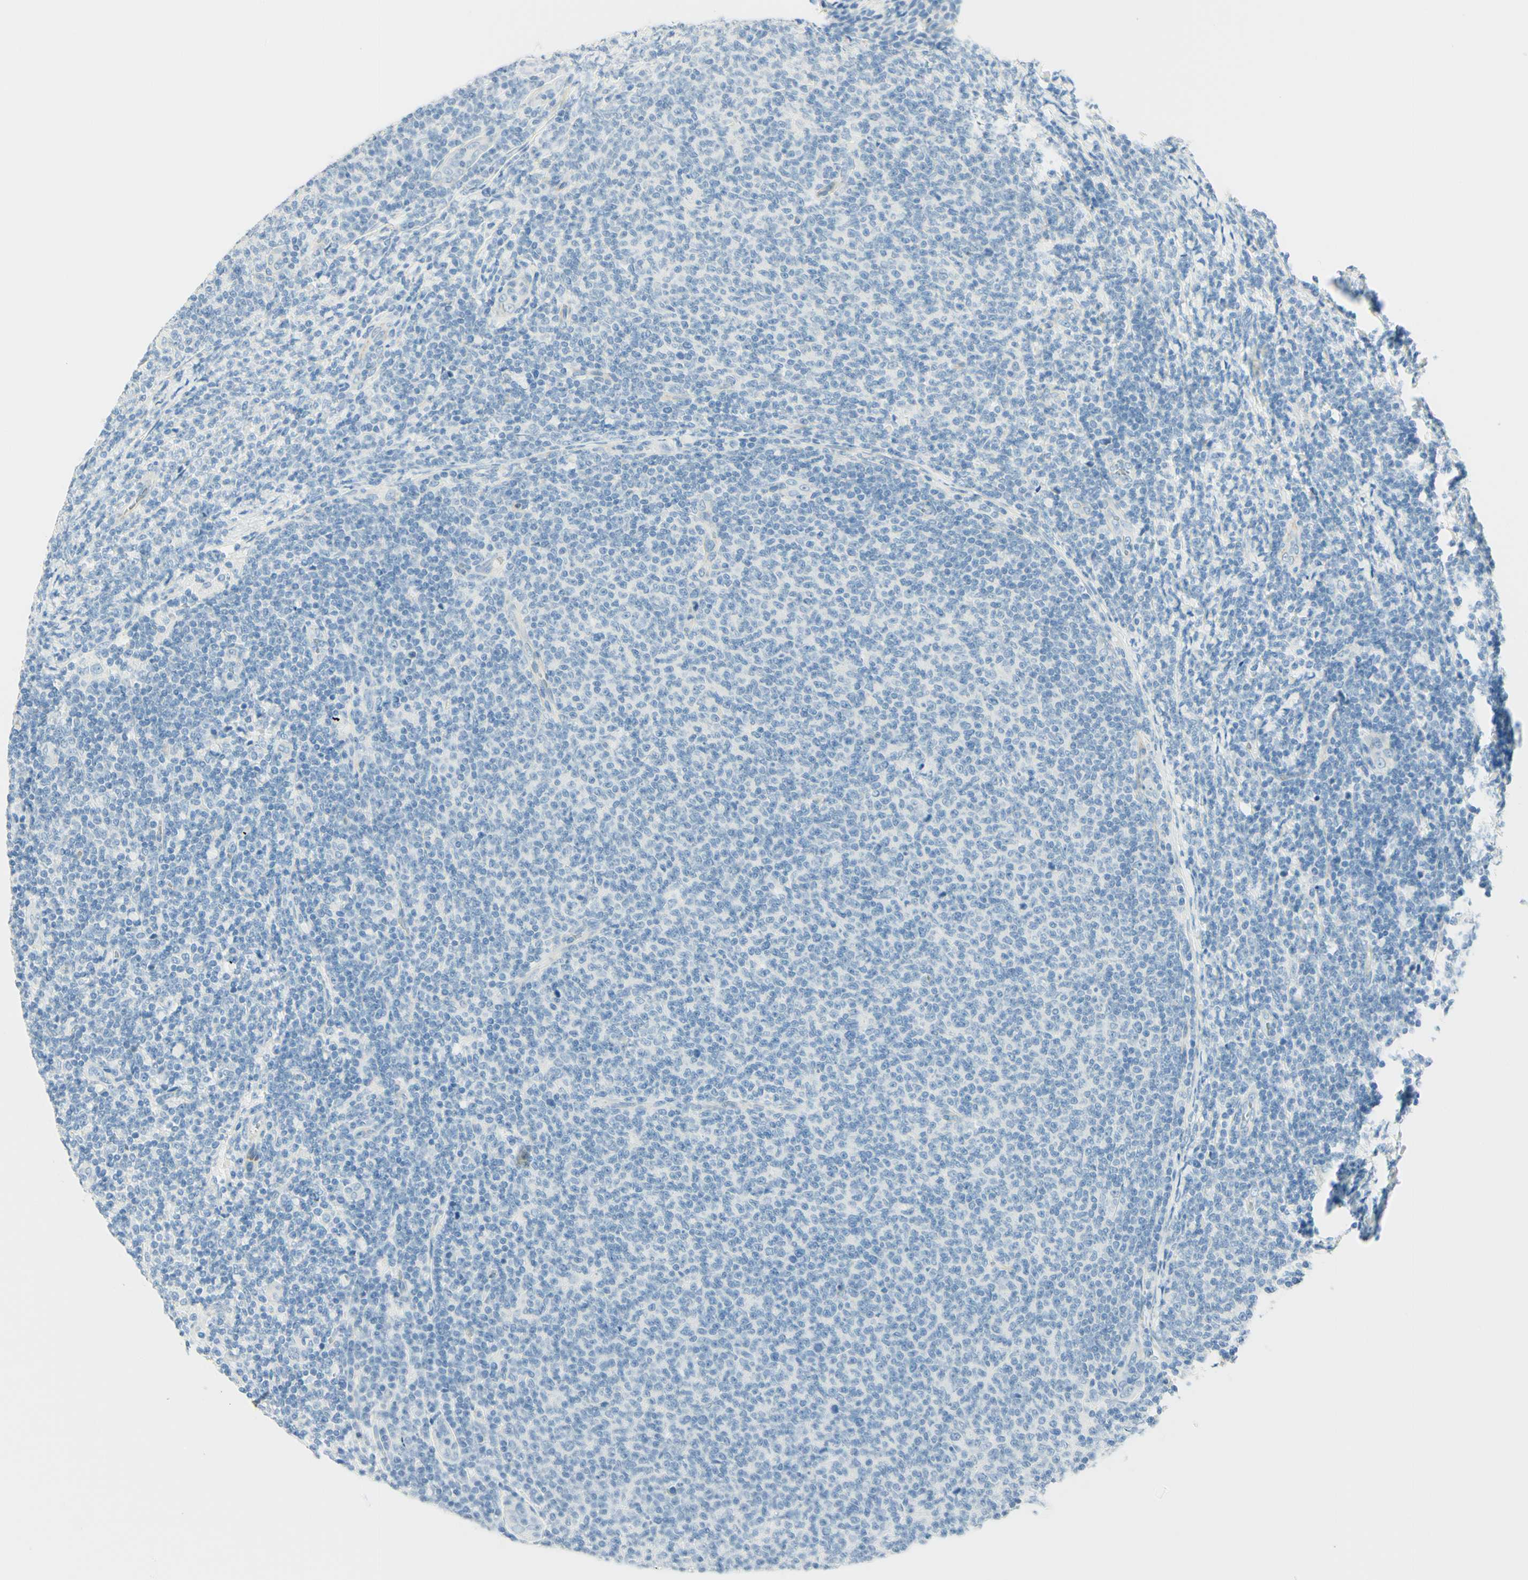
{"staining": {"intensity": "negative", "quantity": "none", "location": "none"}, "tissue": "lymphoma", "cell_type": "Tumor cells", "image_type": "cancer", "snomed": [{"axis": "morphology", "description": "Malignant lymphoma, non-Hodgkin's type, Low grade"}, {"axis": "topography", "description": "Lymph node"}], "caption": "This histopathology image is of malignant lymphoma, non-Hodgkin's type (low-grade) stained with immunohistochemistry to label a protein in brown with the nuclei are counter-stained blue. There is no staining in tumor cells.", "gene": "TMEM132D", "patient": {"sex": "male", "age": 66}}